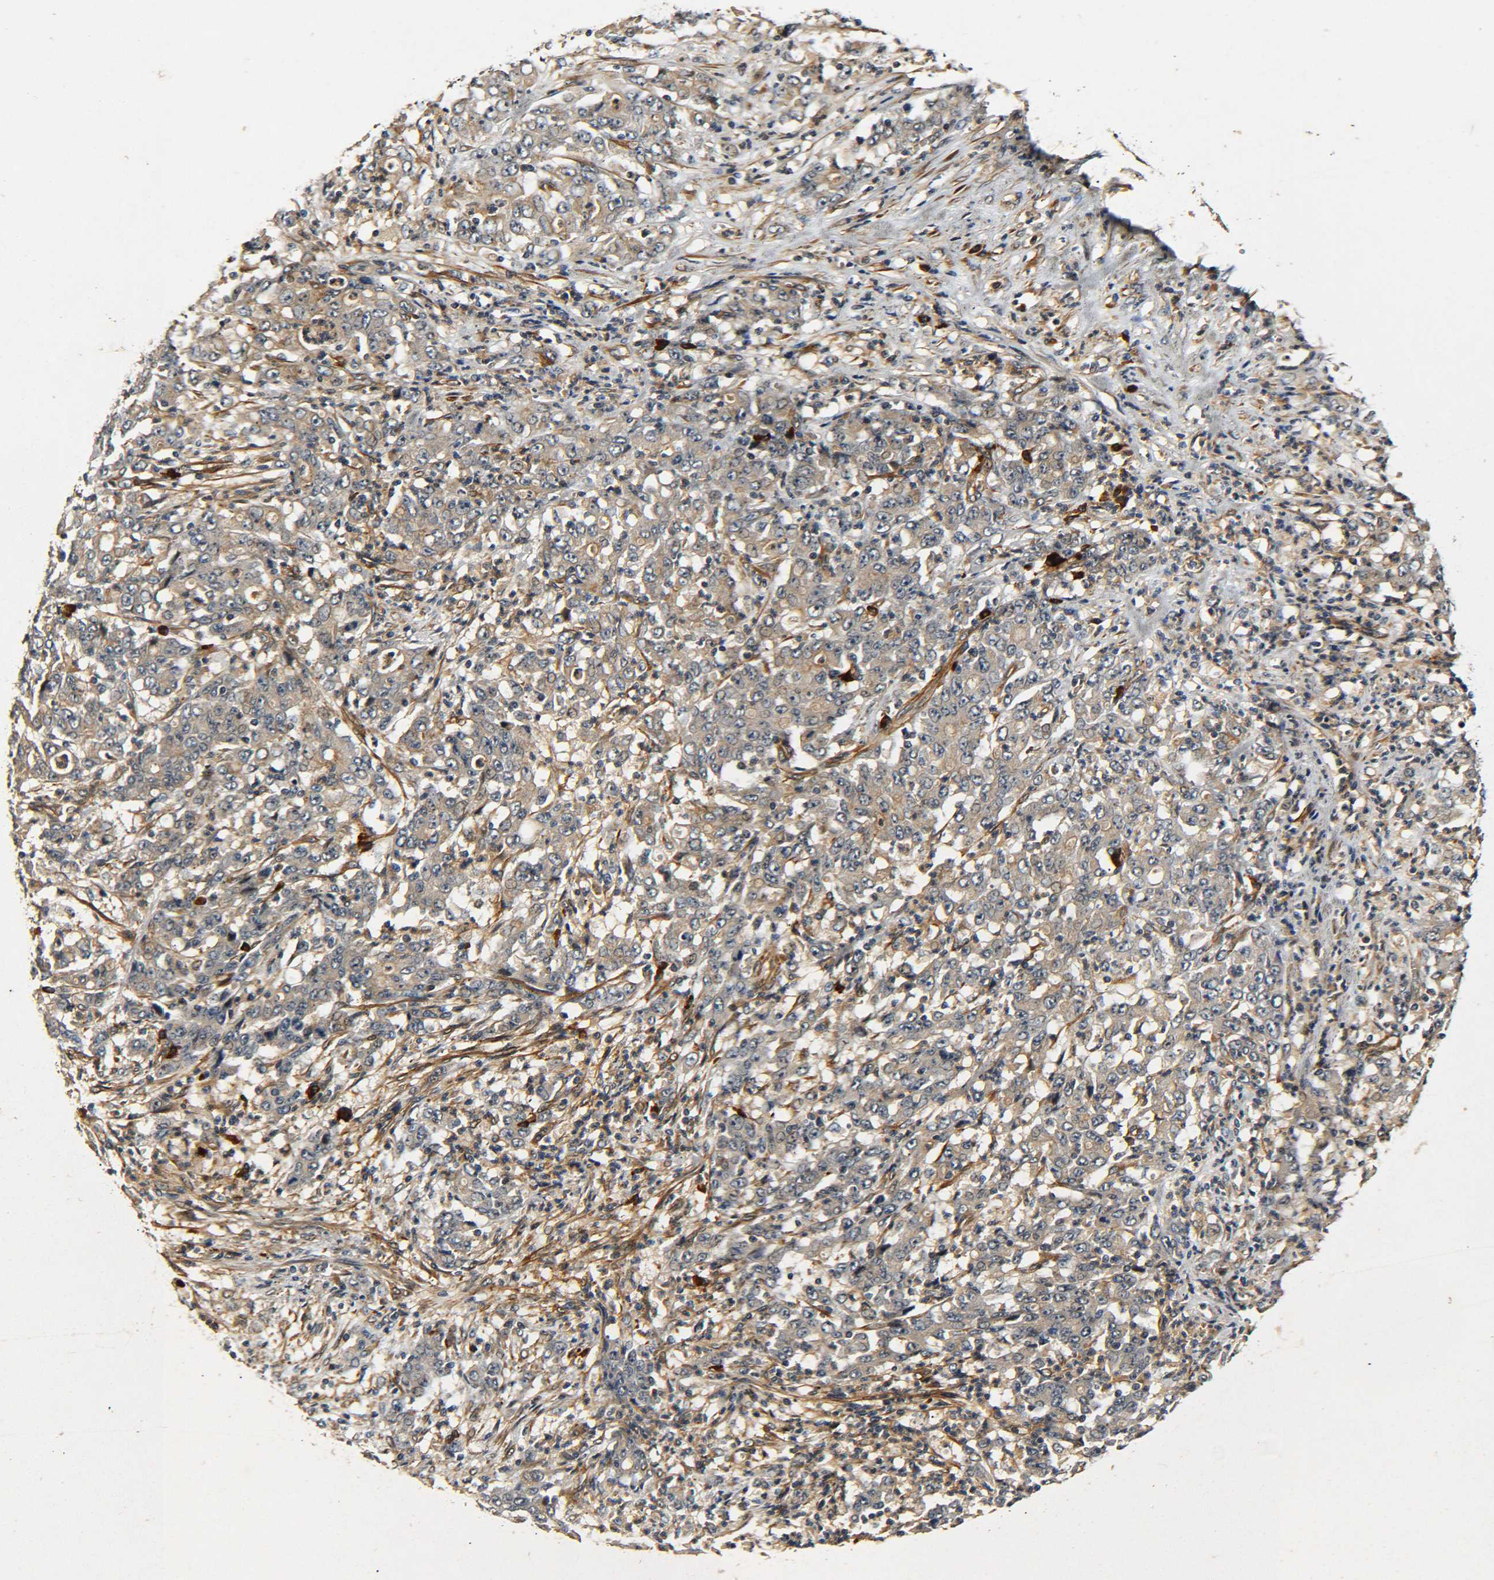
{"staining": {"intensity": "weak", "quantity": ">75%", "location": "cytoplasmic/membranous"}, "tissue": "stomach cancer", "cell_type": "Tumor cells", "image_type": "cancer", "snomed": [{"axis": "morphology", "description": "Adenocarcinoma, NOS"}, {"axis": "topography", "description": "Stomach, lower"}], "caption": "Protein positivity by IHC displays weak cytoplasmic/membranous positivity in about >75% of tumor cells in stomach cancer (adenocarcinoma). (DAB = brown stain, brightfield microscopy at high magnification).", "gene": "MEIS1", "patient": {"sex": "female", "age": 71}}